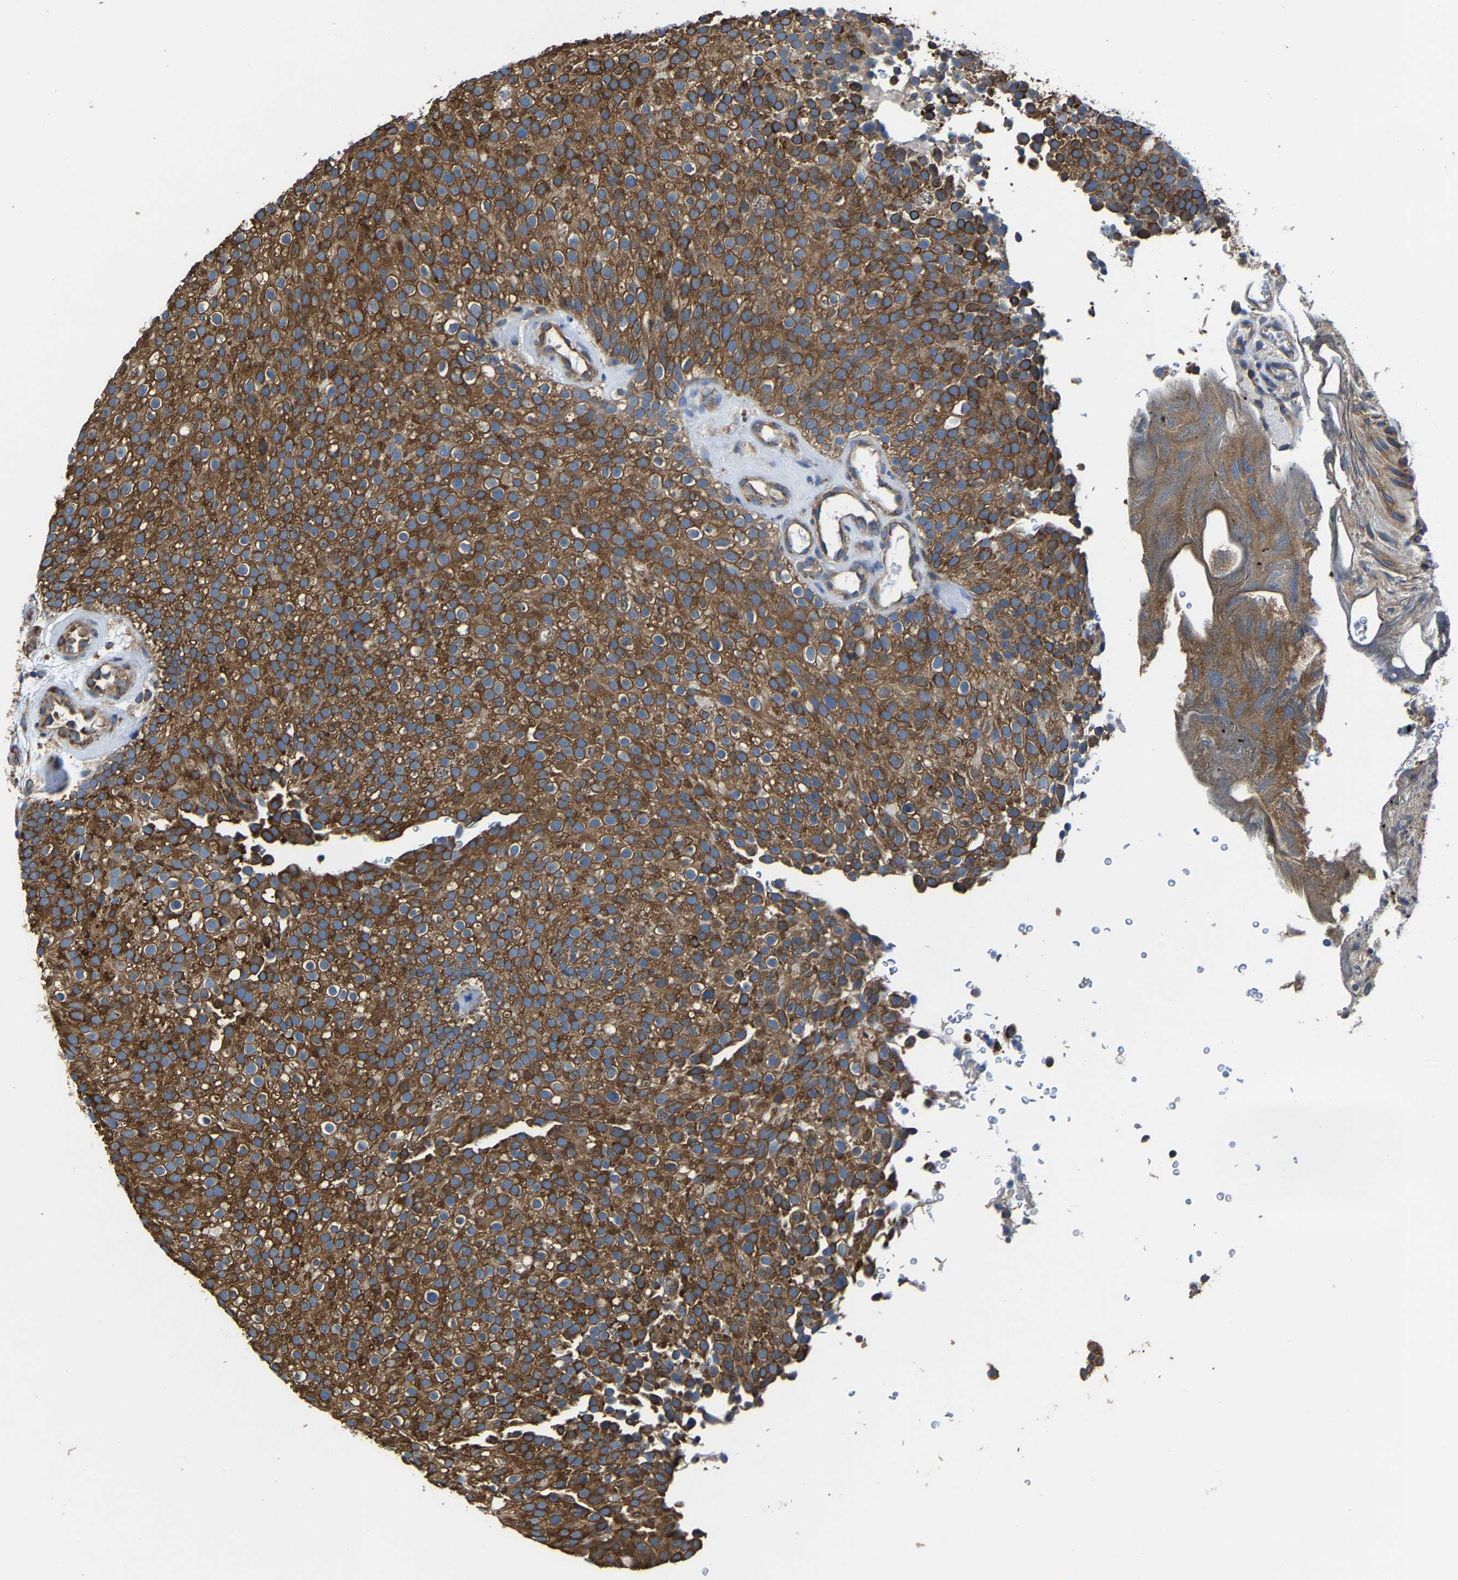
{"staining": {"intensity": "strong", "quantity": ">75%", "location": "cytoplasmic/membranous"}, "tissue": "urothelial cancer", "cell_type": "Tumor cells", "image_type": "cancer", "snomed": [{"axis": "morphology", "description": "Urothelial carcinoma, Low grade"}, {"axis": "topography", "description": "Urinary bladder"}], "caption": "Strong cytoplasmic/membranous positivity is present in about >75% of tumor cells in urothelial carcinoma (low-grade).", "gene": "G3BP2", "patient": {"sex": "male", "age": 78}}